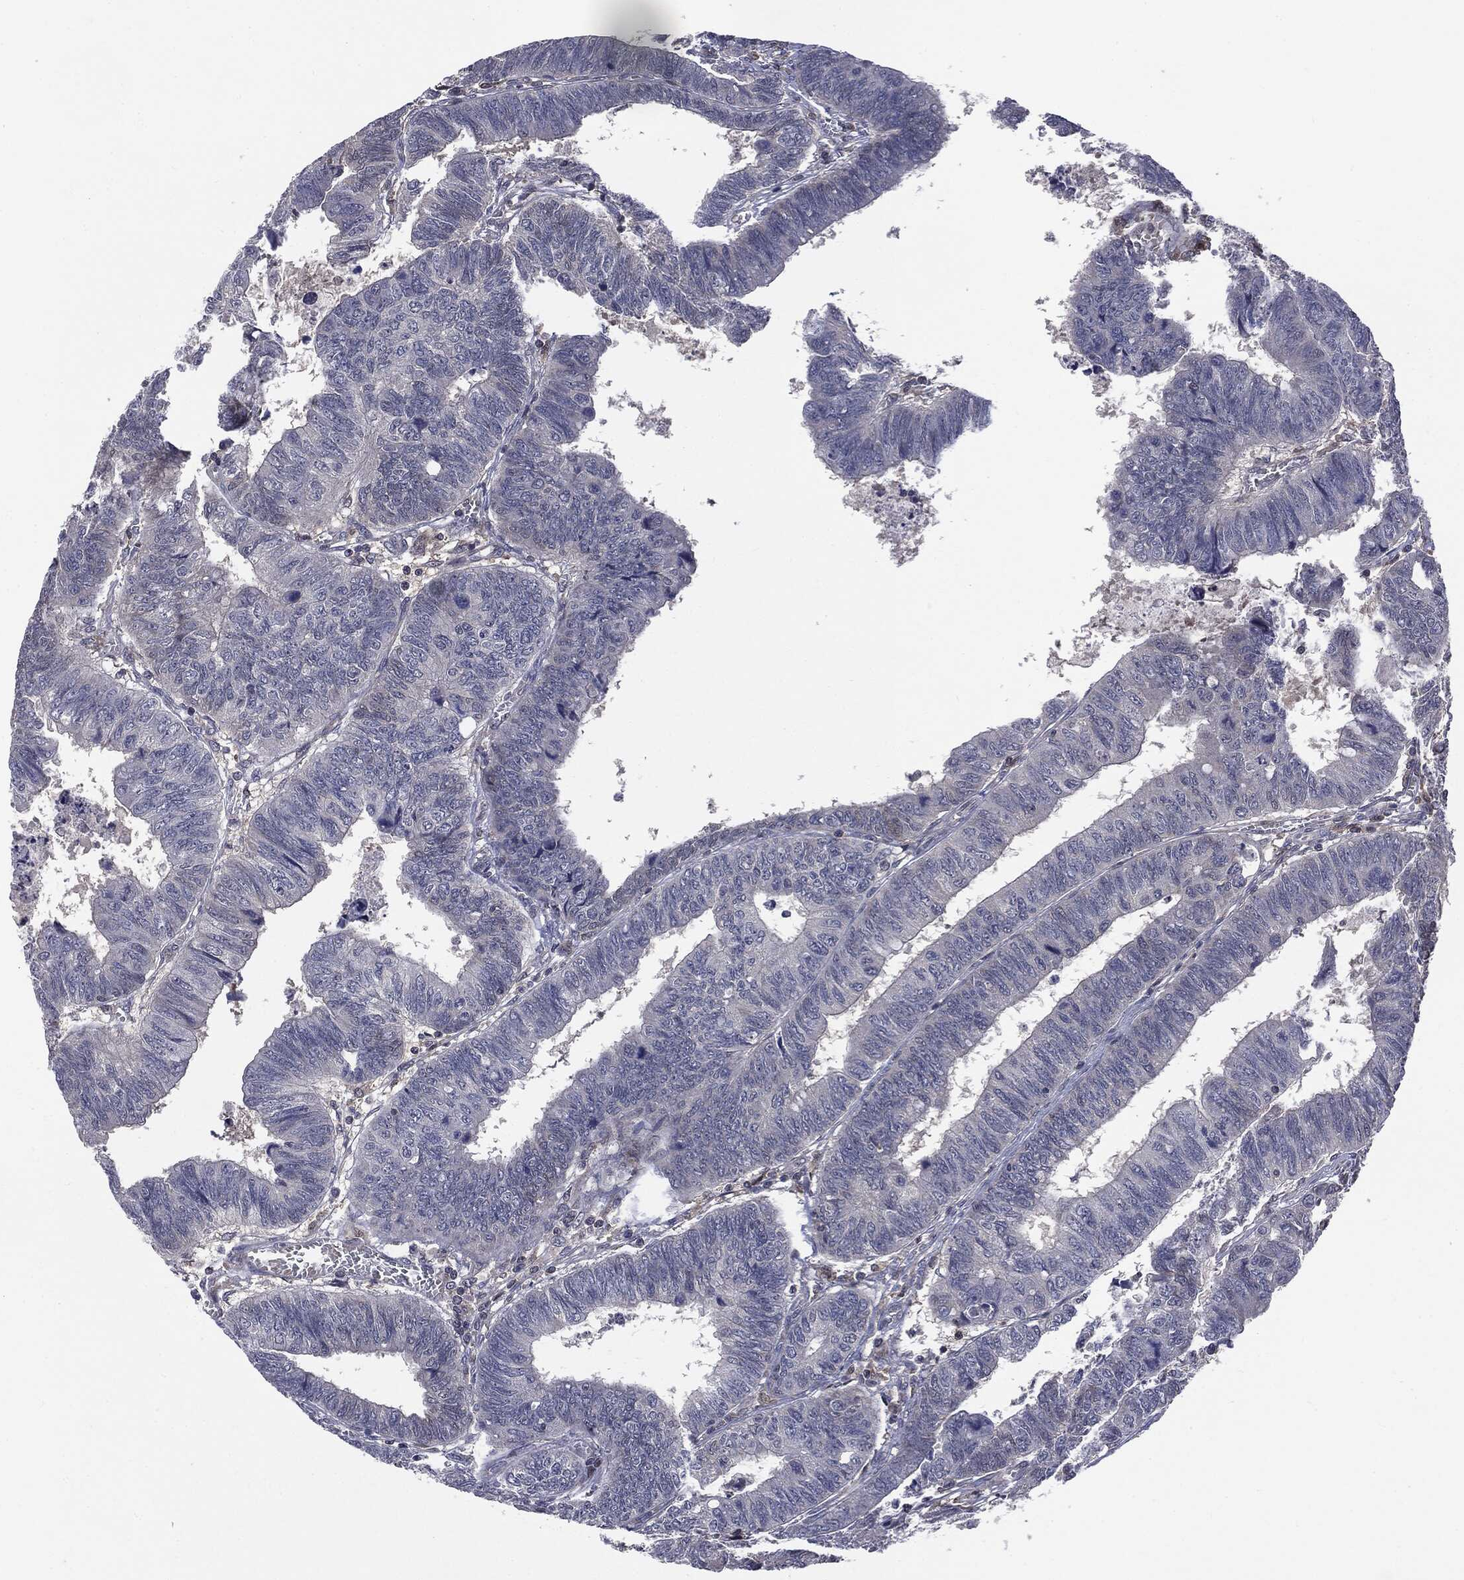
{"staining": {"intensity": "negative", "quantity": "none", "location": "none"}, "tissue": "colorectal cancer", "cell_type": "Tumor cells", "image_type": "cancer", "snomed": [{"axis": "morphology", "description": "Adenocarcinoma, NOS"}, {"axis": "topography", "description": "Colon"}], "caption": "Colorectal adenocarcinoma was stained to show a protein in brown. There is no significant expression in tumor cells.", "gene": "PTPA", "patient": {"sex": "male", "age": 62}}